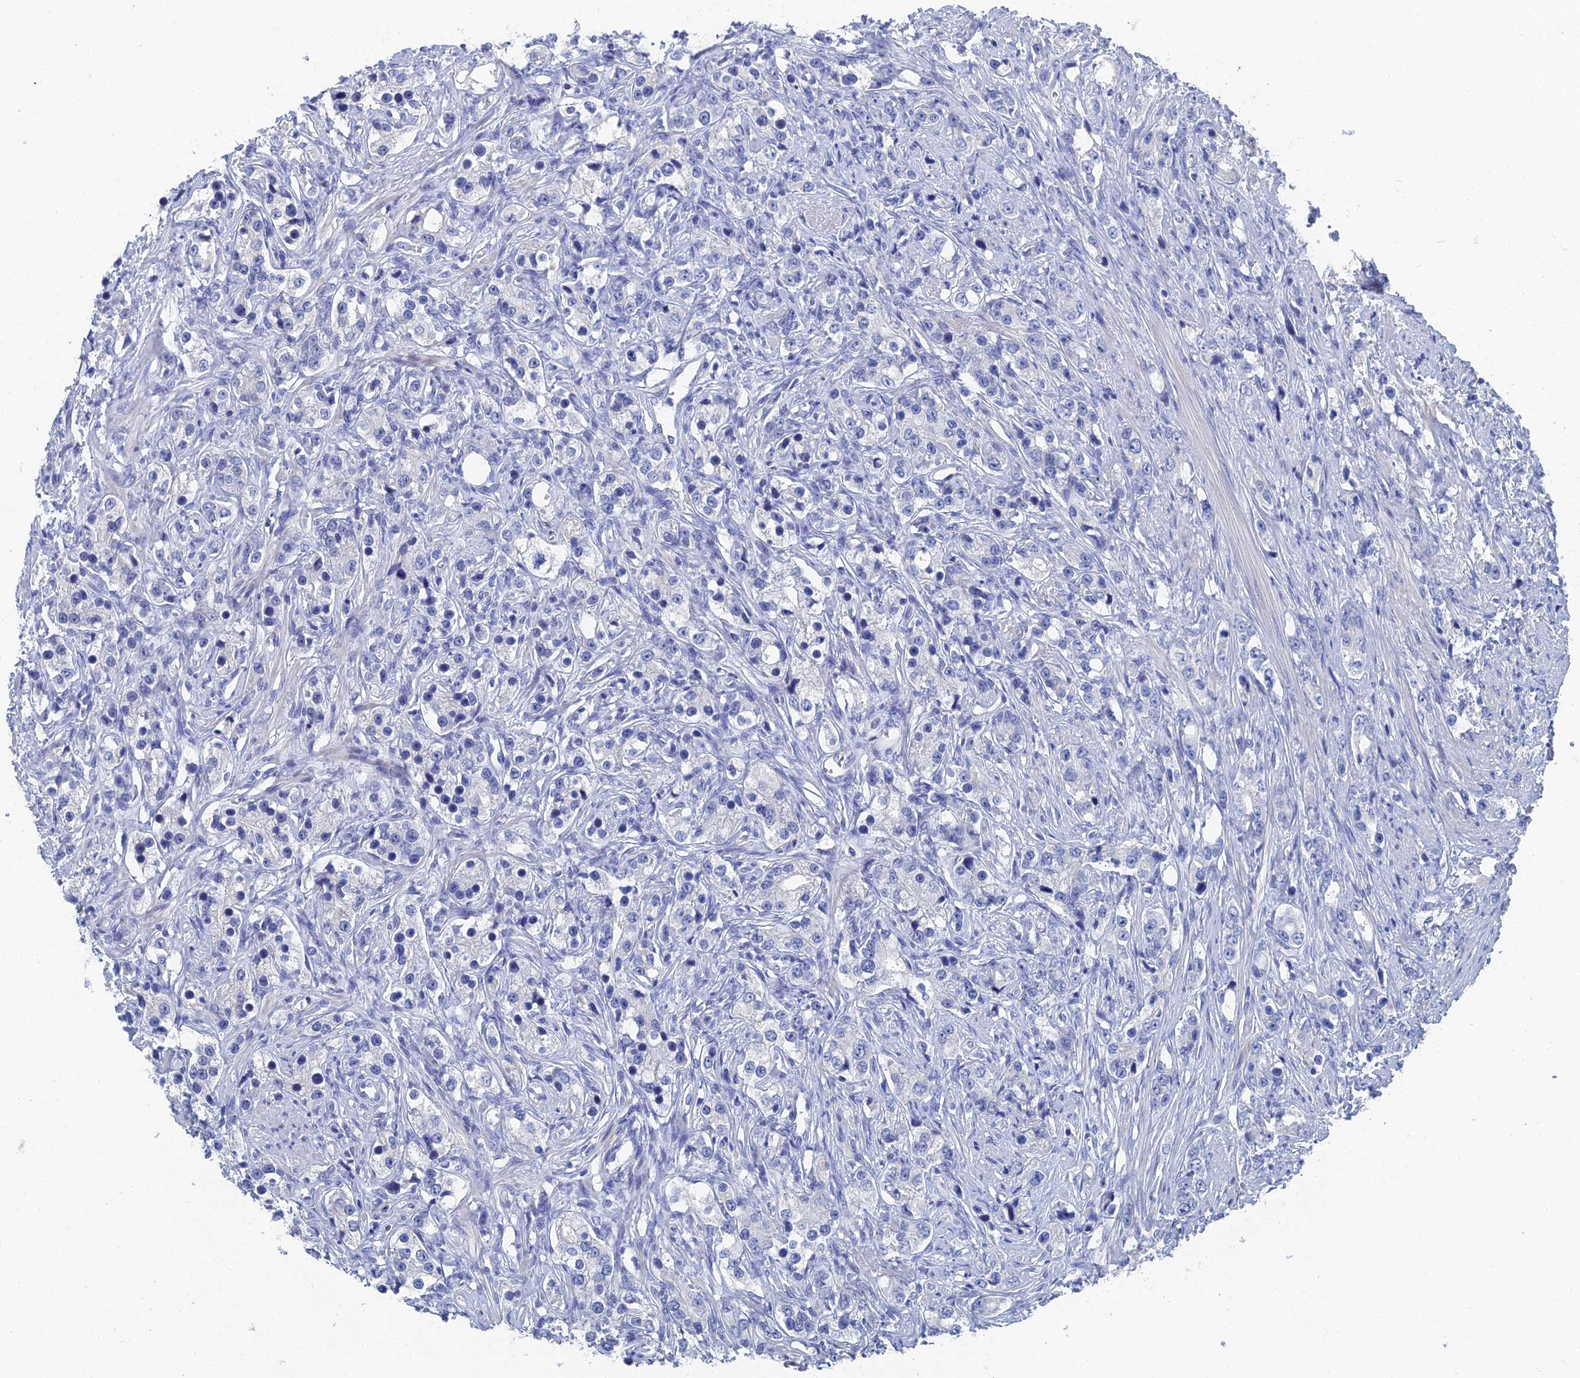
{"staining": {"intensity": "negative", "quantity": "none", "location": "none"}, "tissue": "prostate cancer", "cell_type": "Tumor cells", "image_type": "cancer", "snomed": [{"axis": "morphology", "description": "Adenocarcinoma, High grade"}, {"axis": "topography", "description": "Prostate"}], "caption": "Prostate cancer (adenocarcinoma (high-grade)) was stained to show a protein in brown. There is no significant expression in tumor cells. (Brightfield microscopy of DAB immunohistochemistry (IHC) at high magnification).", "gene": "GFAP", "patient": {"sex": "male", "age": 63}}